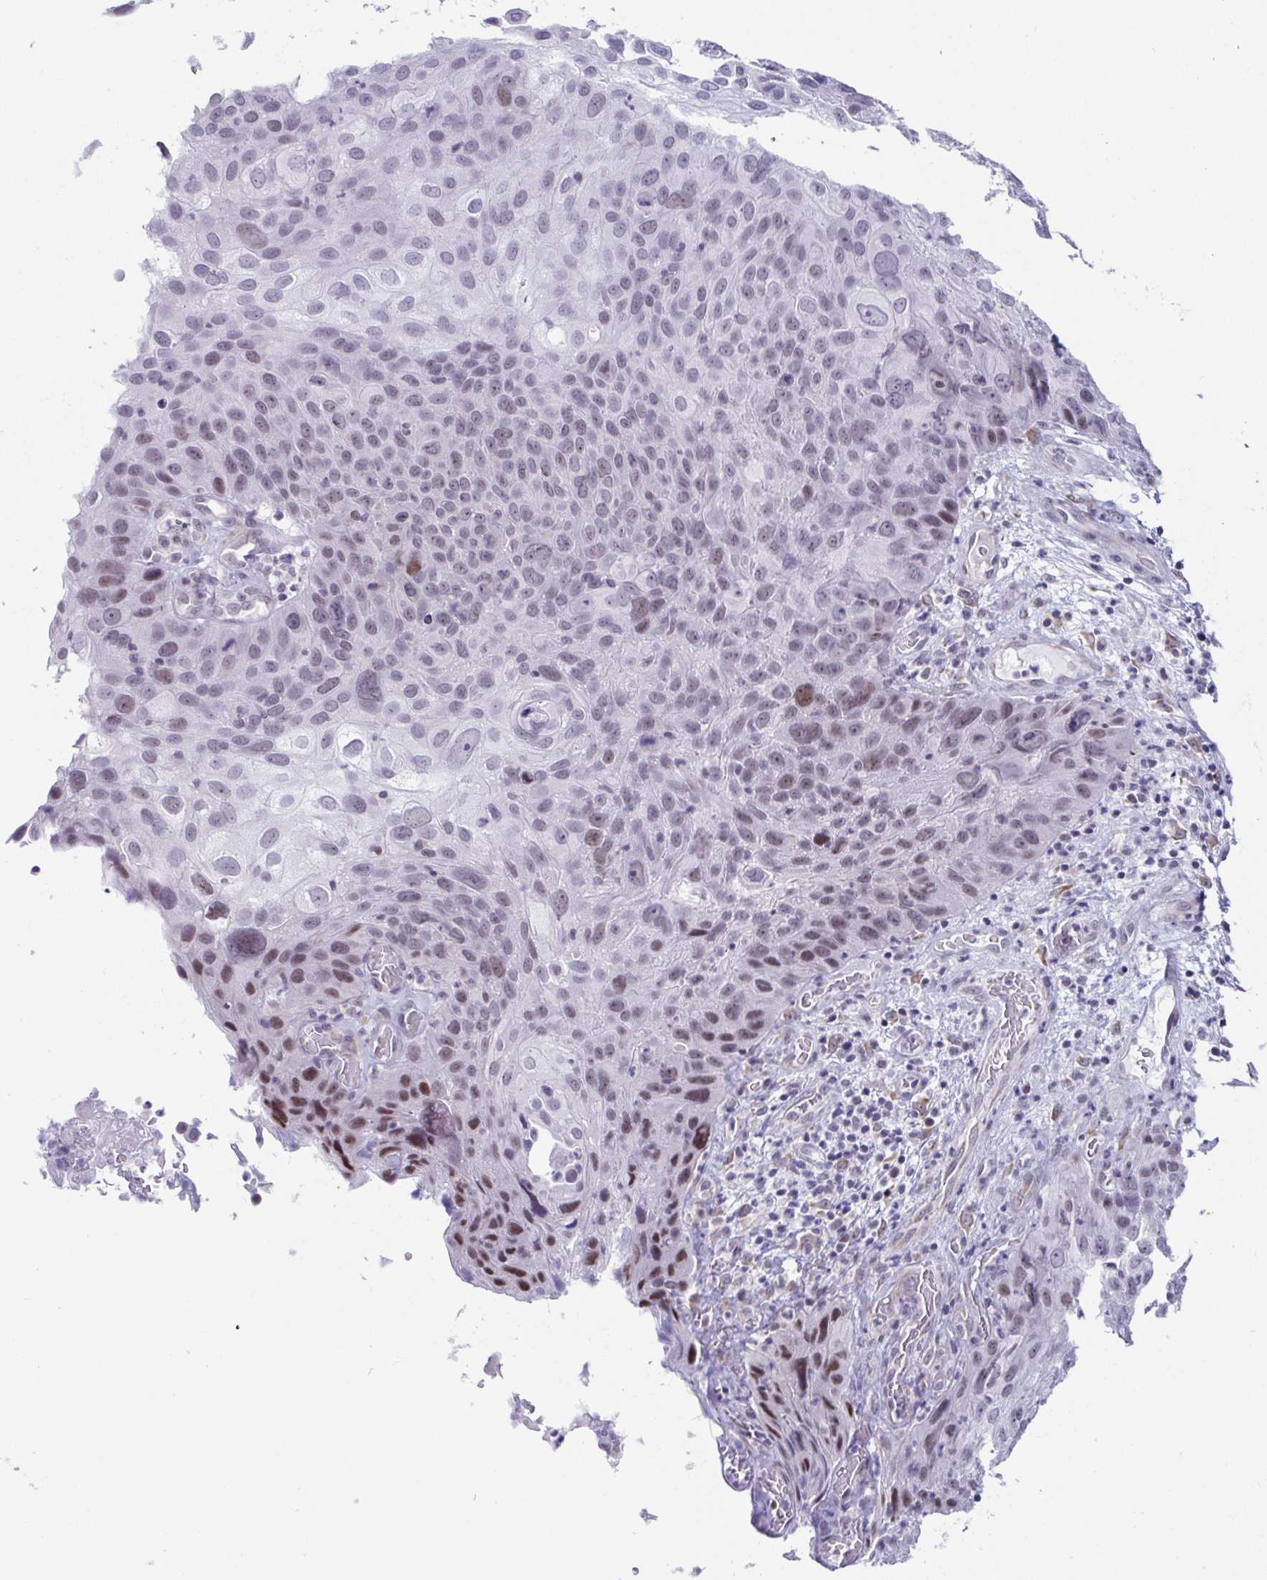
{"staining": {"intensity": "moderate", "quantity": "<25%", "location": "nuclear"}, "tissue": "skin cancer", "cell_type": "Tumor cells", "image_type": "cancer", "snomed": [{"axis": "morphology", "description": "Squamous cell carcinoma, NOS"}, {"axis": "topography", "description": "Skin"}], "caption": "Protein analysis of squamous cell carcinoma (skin) tissue exhibits moderate nuclear expression in approximately <25% of tumor cells.", "gene": "WDR72", "patient": {"sex": "male", "age": 87}}